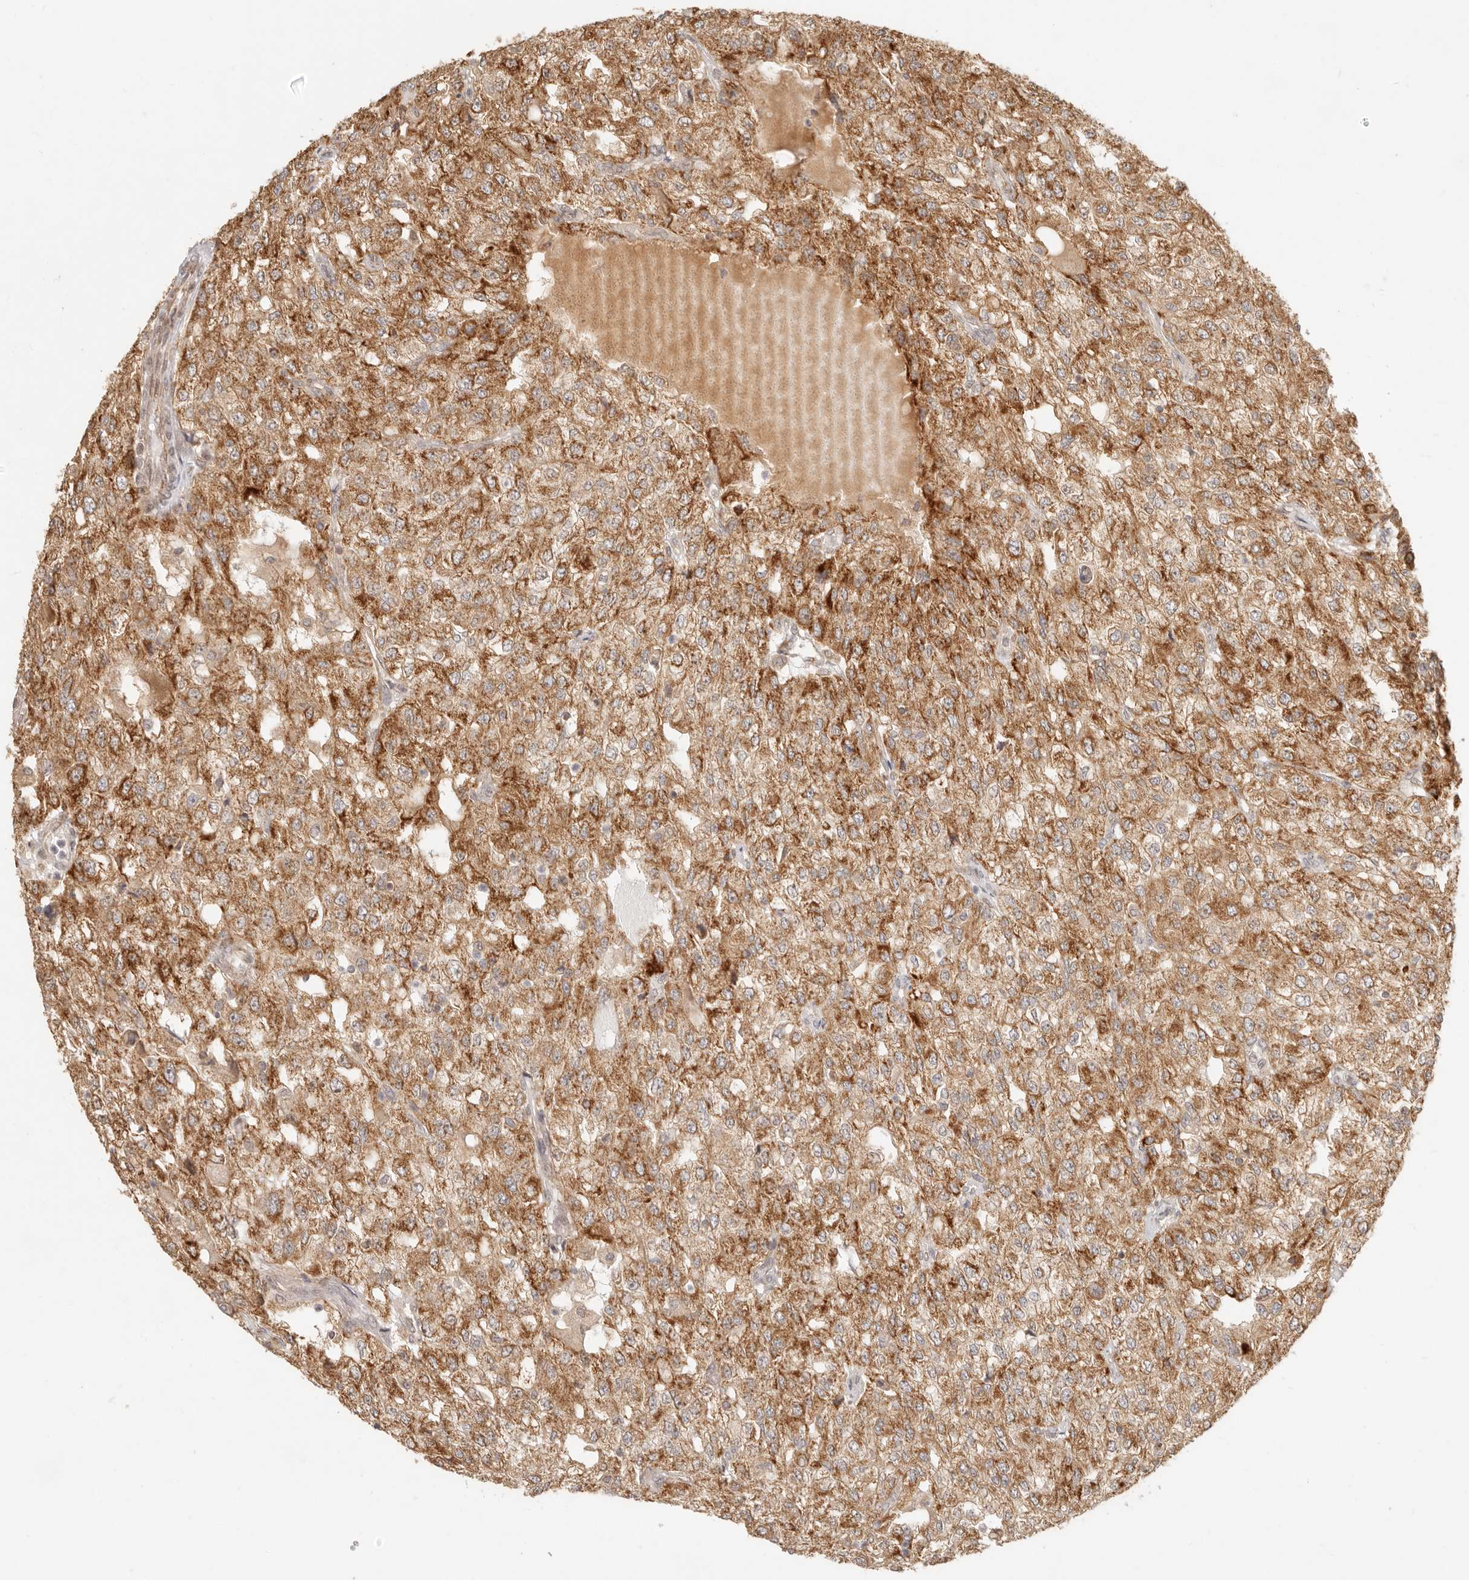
{"staining": {"intensity": "moderate", "quantity": ">75%", "location": "cytoplasmic/membranous"}, "tissue": "renal cancer", "cell_type": "Tumor cells", "image_type": "cancer", "snomed": [{"axis": "morphology", "description": "Adenocarcinoma, NOS"}, {"axis": "topography", "description": "Kidney"}], "caption": "An IHC histopathology image of tumor tissue is shown. Protein staining in brown labels moderate cytoplasmic/membranous positivity in renal adenocarcinoma within tumor cells.", "gene": "TIMM17A", "patient": {"sex": "female", "age": 54}}